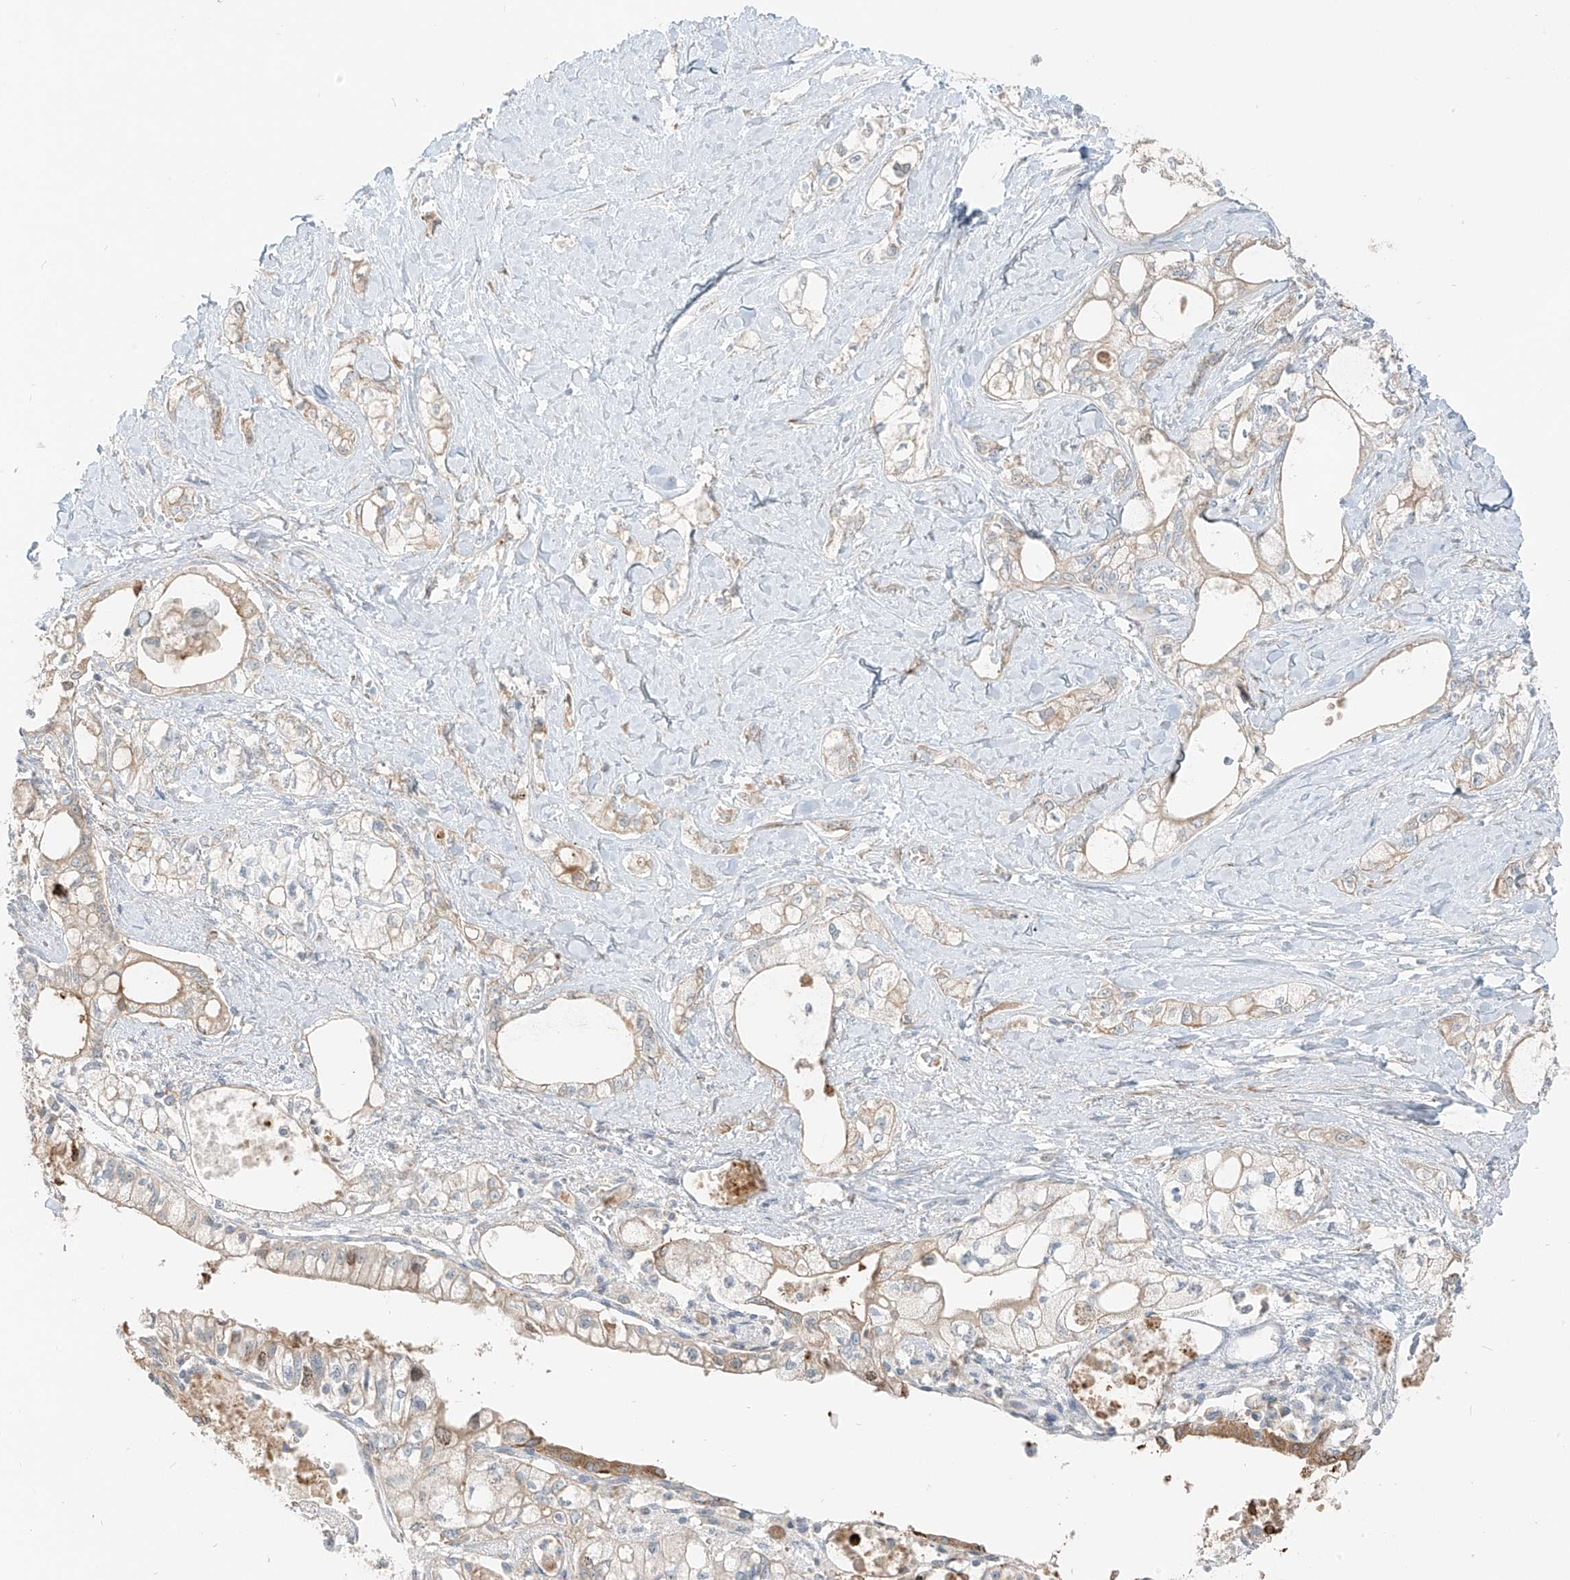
{"staining": {"intensity": "weak", "quantity": "<25%", "location": "cytoplasmic/membranous"}, "tissue": "pancreatic cancer", "cell_type": "Tumor cells", "image_type": "cancer", "snomed": [{"axis": "morphology", "description": "Adenocarcinoma, NOS"}, {"axis": "topography", "description": "Pancreas"}], "caption": "Tumor cells show no significant protein expression in adenocarcinoma (pancreatic).", "gene": "FSTL1", "patient": {"sex": "male", "age": 70}}